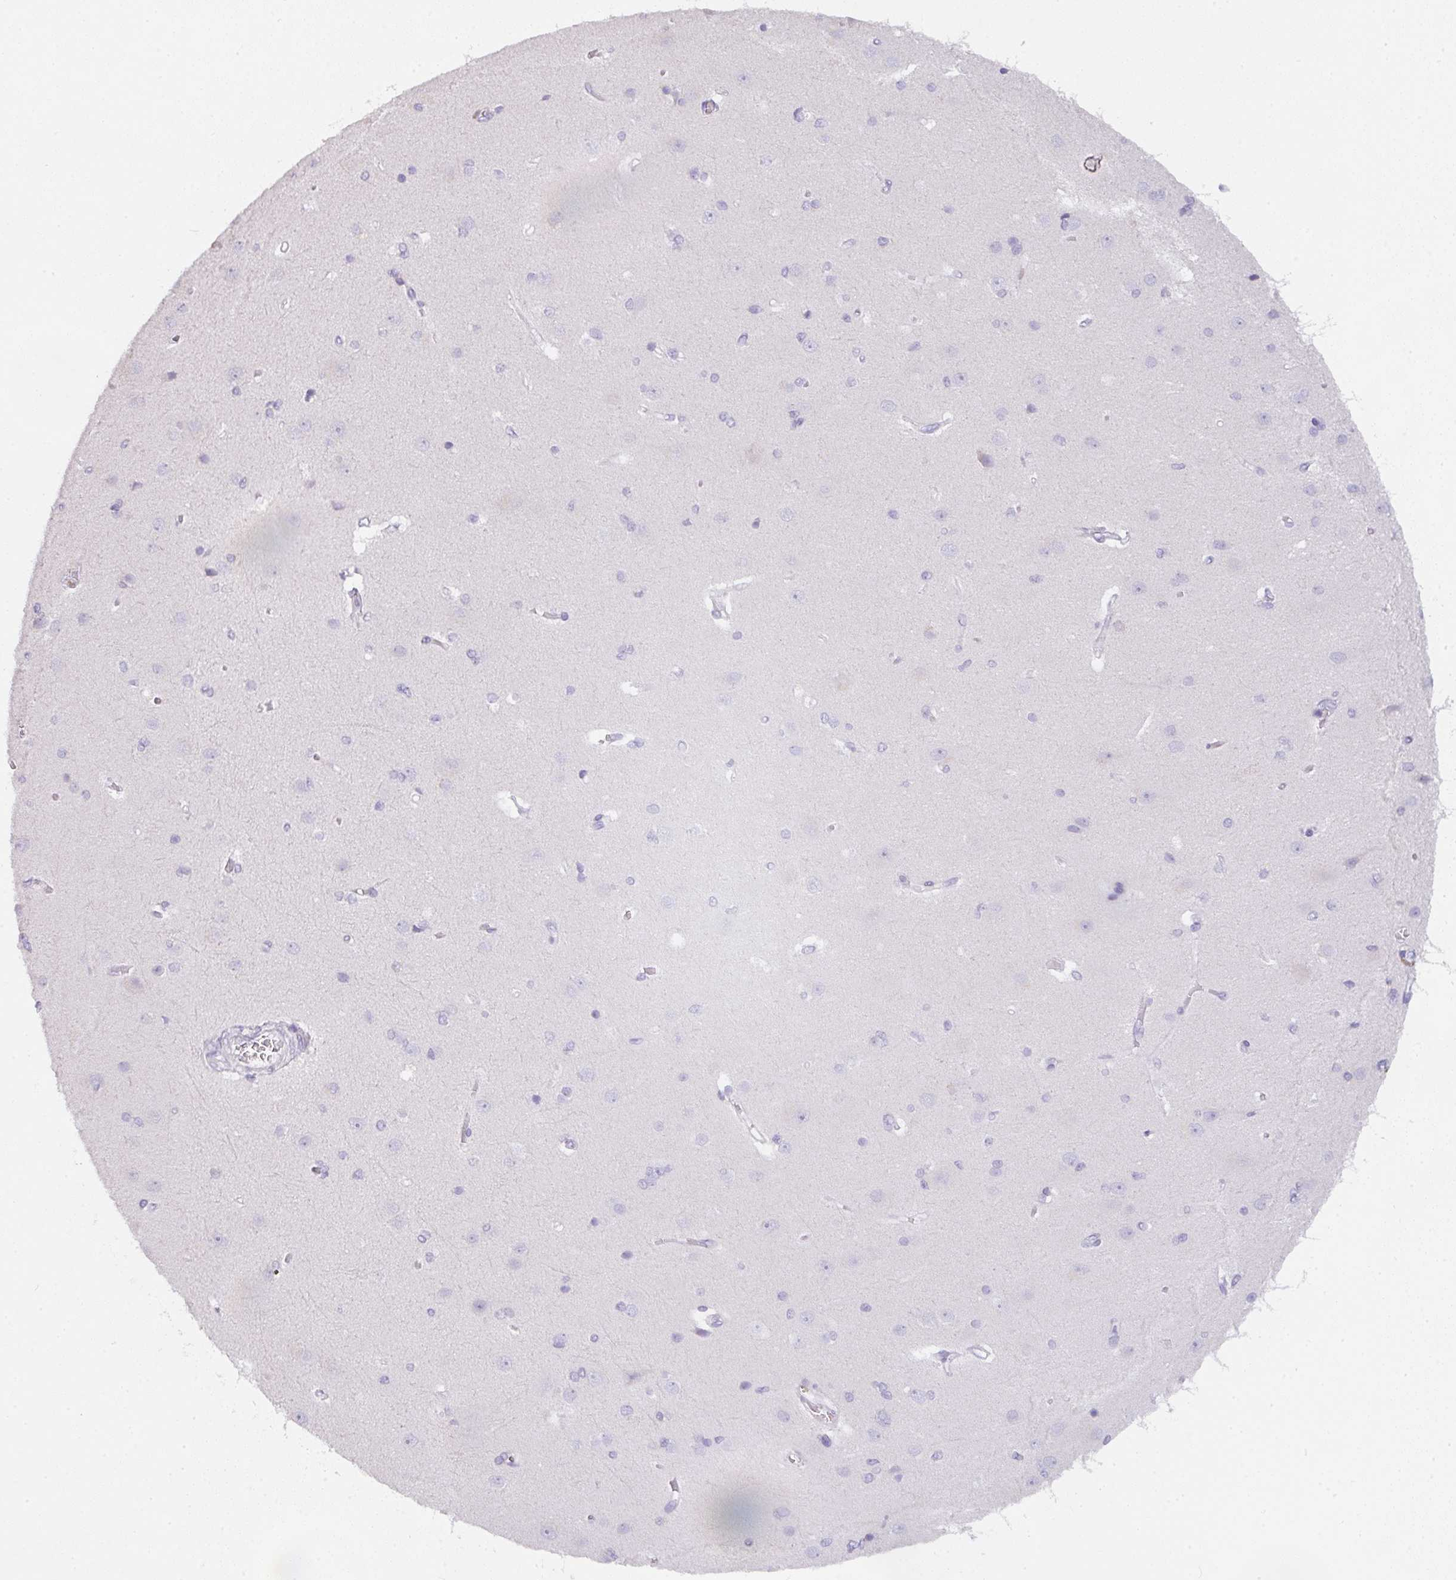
{"staining": {"intensity": "negative", "quantity": "none", "location": "none"}, "tissue": "cerebral cortex", "cell_type": "Endothelial cells", "image_type": "normal", "snomed": [{"axis": "morphology", "description": "Normal tissue, NOS"}, {"axis": "topography", "description": "Cerebral cortex"}], "caption": "This image is of unremarkable cerebral cortex stained with immunohistochemistry (IHC) to label a protein in brown with the nuclei are counter-stained blue. There is no positivity in endothelial cells. Brightfield microscopy of immunohistochemistry (IHC) stained with DAB (brown) and hematoxylin (blue), captured at high magnification.", "gene": "CACNA1S", "patient": {"sex": "male", "age": 37}}